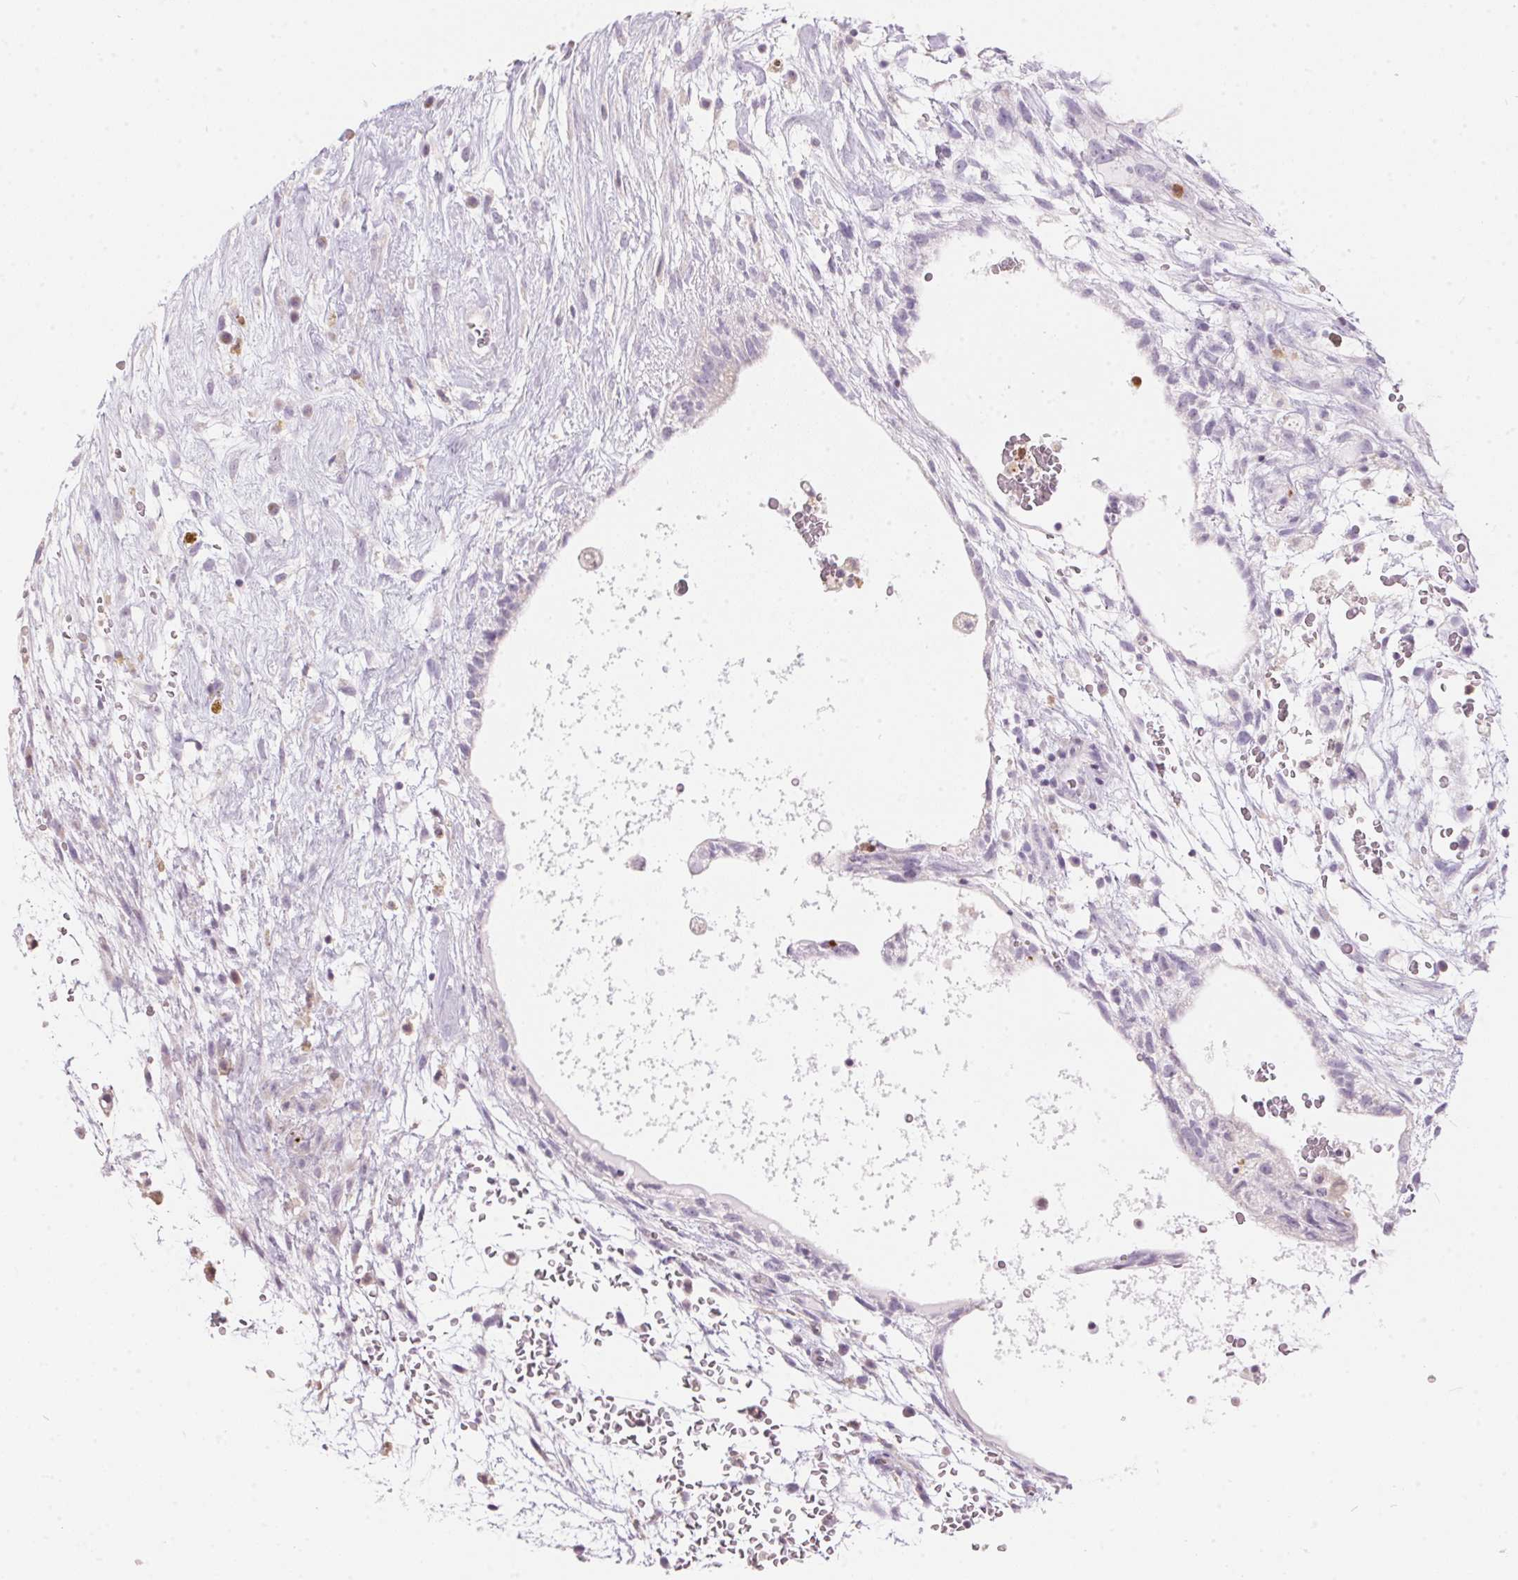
{"staining": {"intensity": "negative", "quantity": "none", "location": "none"}, "tissue": "testis cancer", "cell_type": "Tumor cells", "image_type": "cancer", "snomed": [{"axis": "morphology", "description": "Normal tissue, NOS"}, {"axis": "morphology", "description": "Carcinoma, Embryonal, NOS"}, {"axis": "topography", "description": "Testis"}], "caption": "Immunohistochemical staining of embryonal carcinoma (testis) displays no significant staining in tumor cells.", "gene": "SERPINB1", "patient": {"sex": "male", "age": 32}}